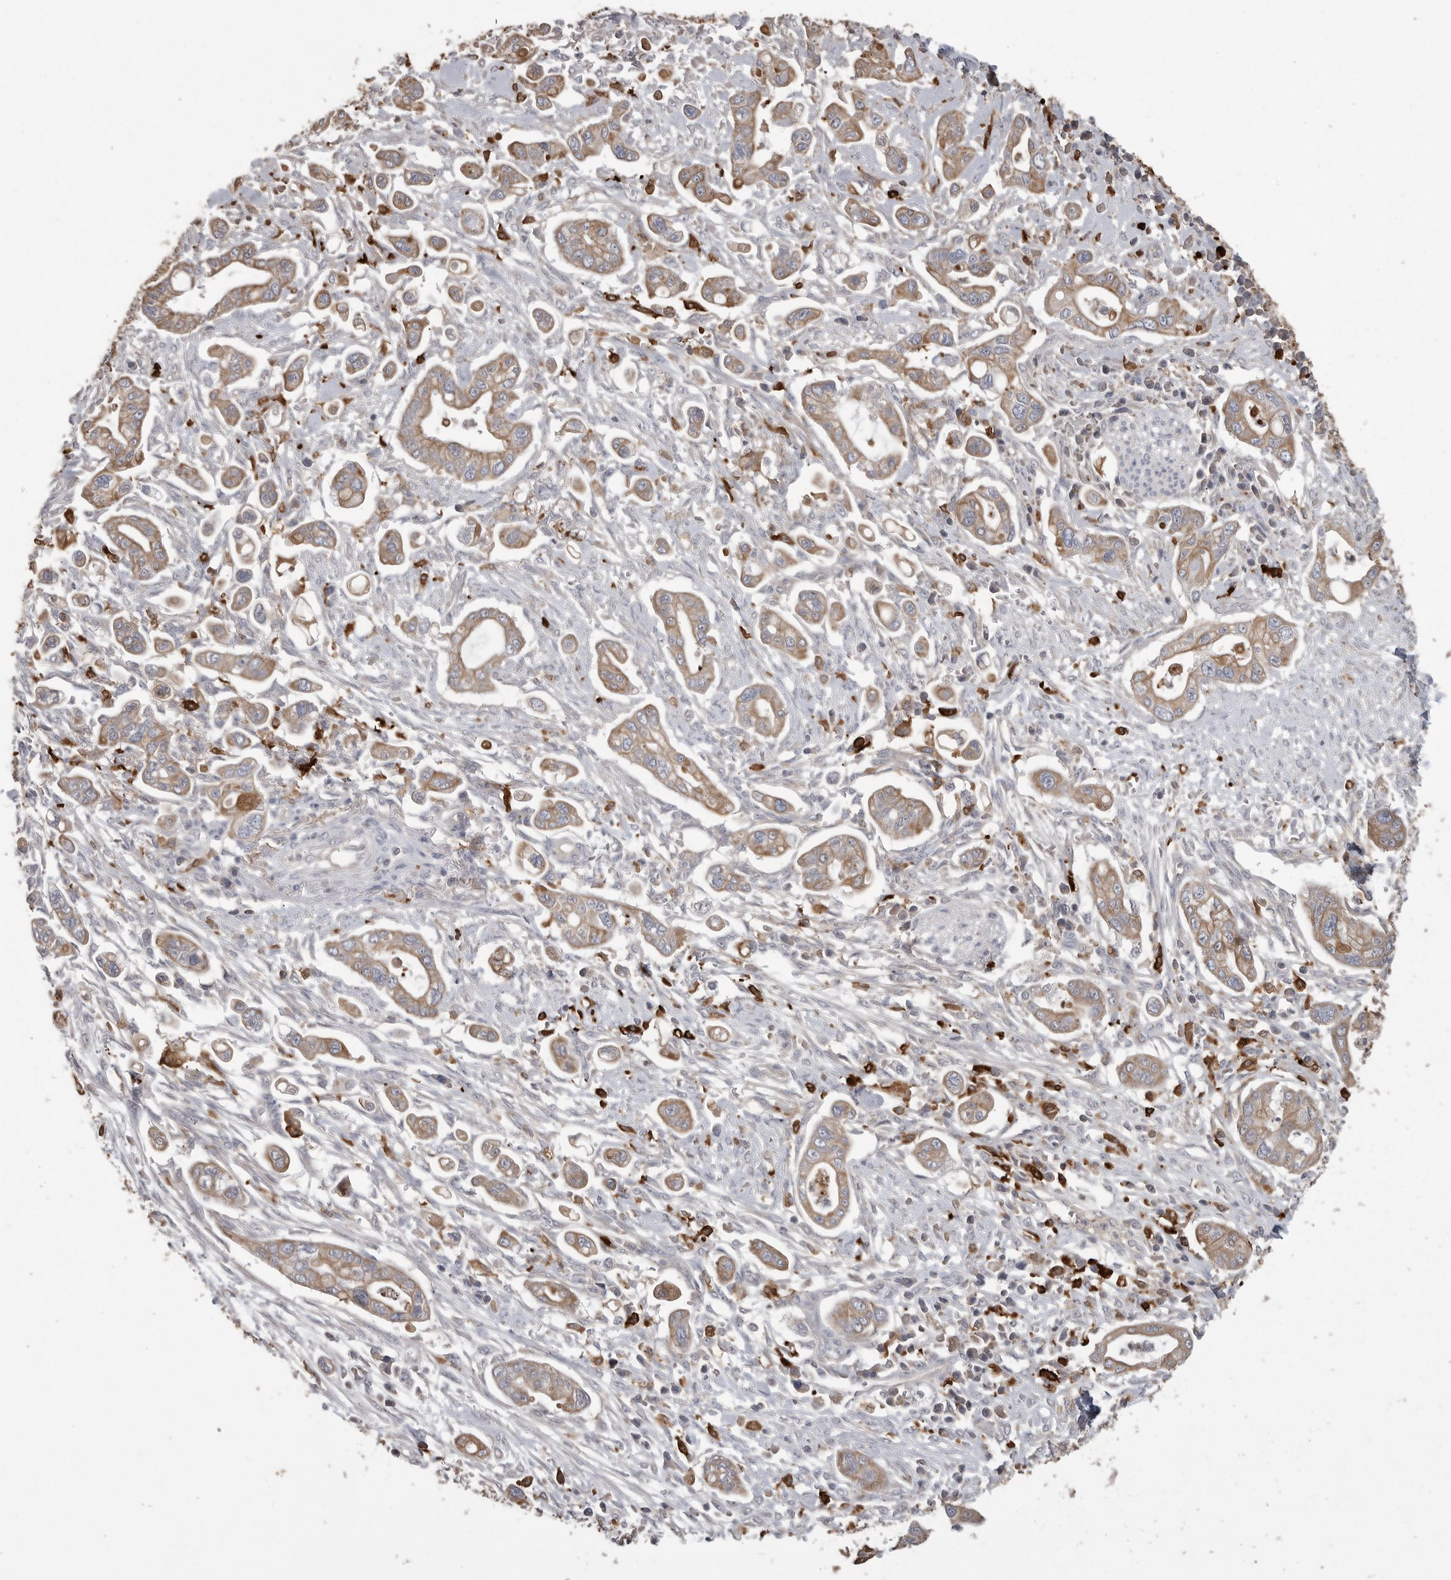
{"staining": {"intensity": "weak", "quantity": "<25%", "location": "cytoplasmic/membranous"}, "tissue": "pancreatic cancer", "cell_type": "Tumor cells", "image_type": "cancer", "snomed": [{"axis": "morphology", "description": "Adenocarcinoma, NOS"}, {"axis": "topography", "description": "Pancreas"}], "caption": "Pancreatic adenocarcinoma was stained to show a protein in brown. There is no significant expression in tumor cells.", "gene": "CMTM6", "patient": {"sex": "male", "age": 68}}